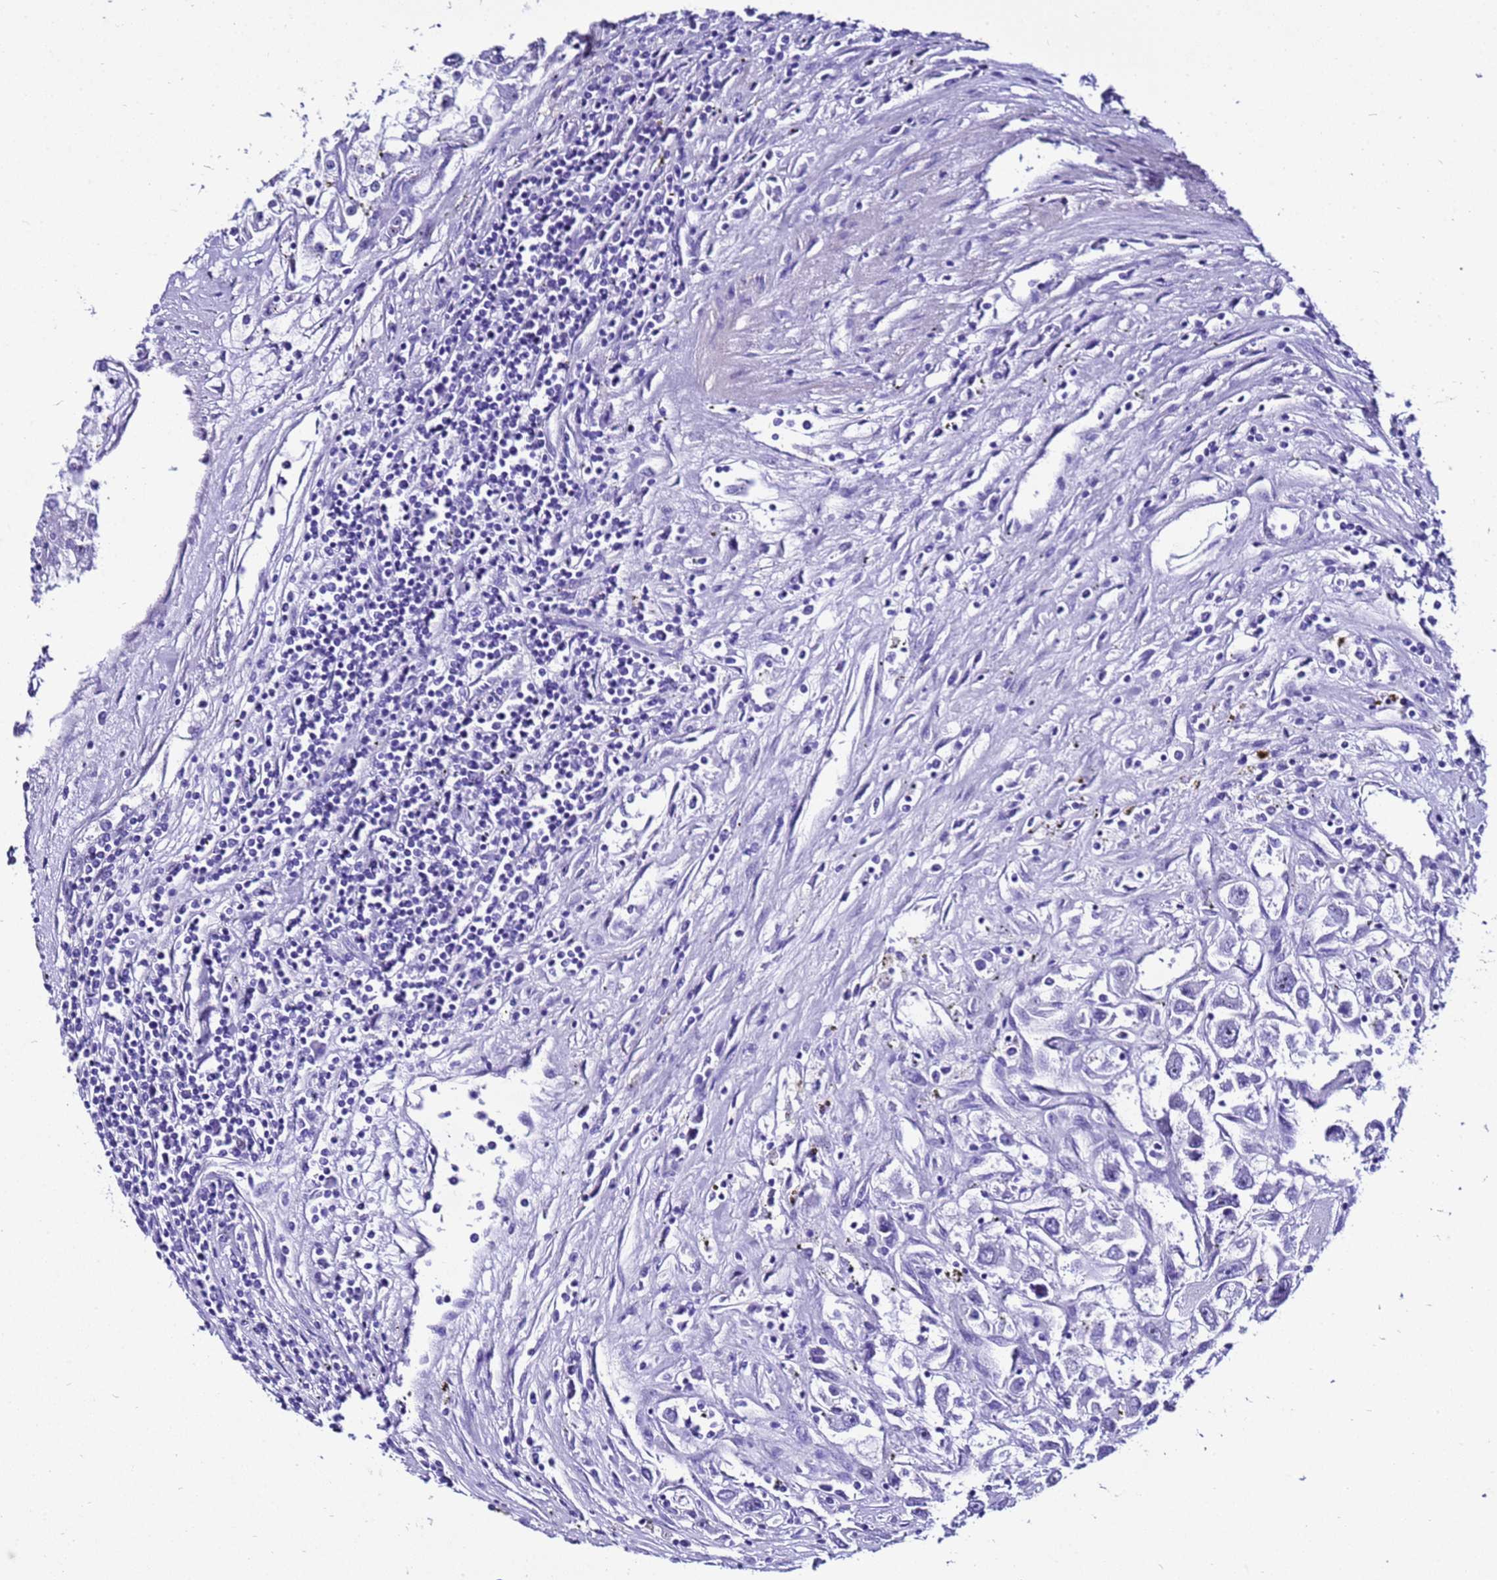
{"staining": {"intensity": "negative", "quantity": "none", "location": "none"}, "tissue": "renal cancer", "cell_type": "Tumor cells", "image_type": "cancer", "snomed": [{"axis": "morphology", "description": "Adenocarcinoma, NOS"}, {"axis": "topography", "description": "Kidney"}], "caption": "There is no significant expression in tumor cells of adenocarcinoma (renal).", "gene": "ZNF417", "patient": {"sex": "female", "age": 52}}